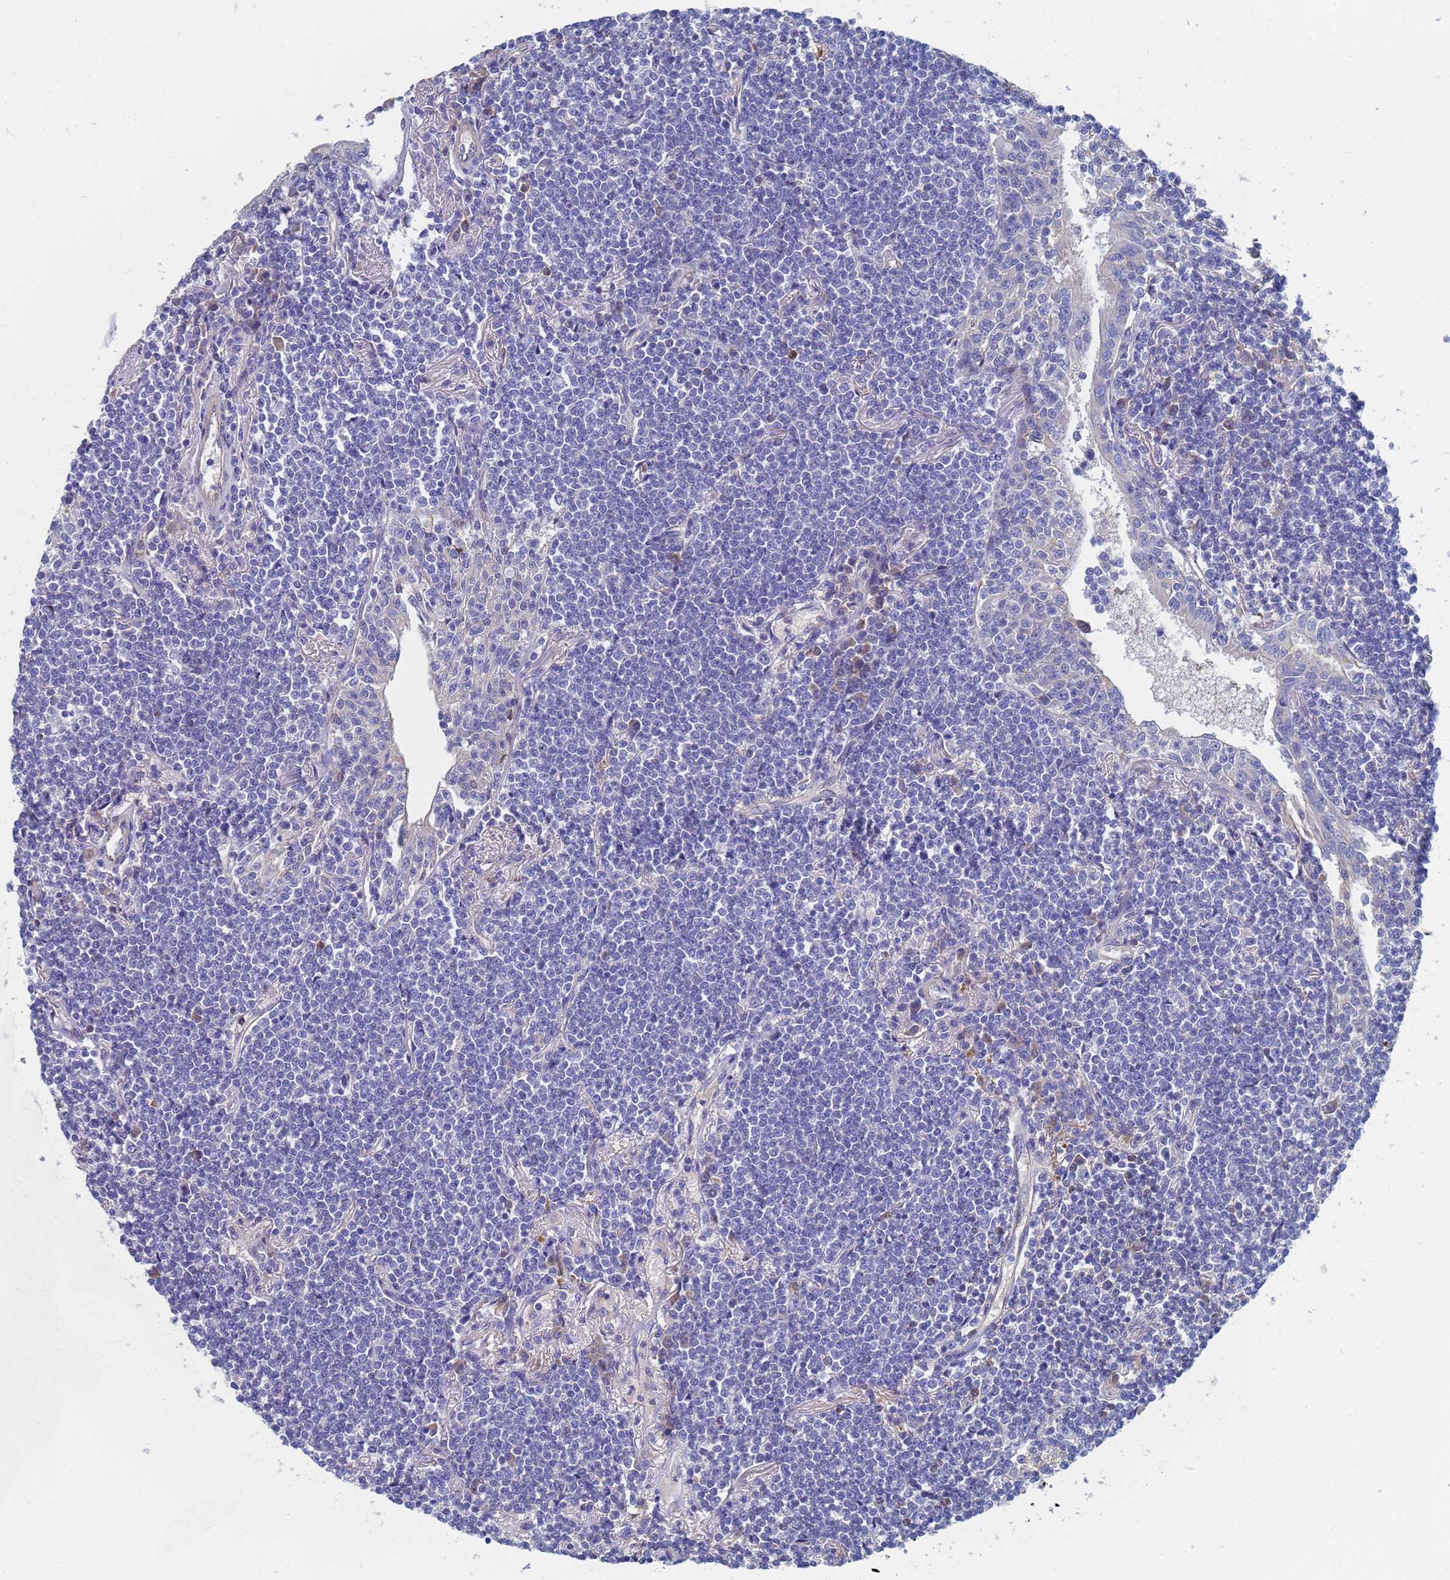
{"staining": {"intensity": "negative", "quantity": "none", "location": "none"}, "tissue": "lymphoma", "cell_type": "Tumor cells", "image_type": "cancer", "snomed": [{"axis": "morphology", "description": "Malignant lymphoma, non-Hodgkin's type, Low grade"}, {"axis": "topography", "description": "Lung"}], "caption": "Tumor cells show no significant expression in malignant lymphoma, non-Hodgkin's type (low-grade). The staining is performed using DAB brown chromogen with nuclei counter-stained in using hematoxylin.", "gene": "LBX2", "patient": {"sex": "female", "age": 71}}